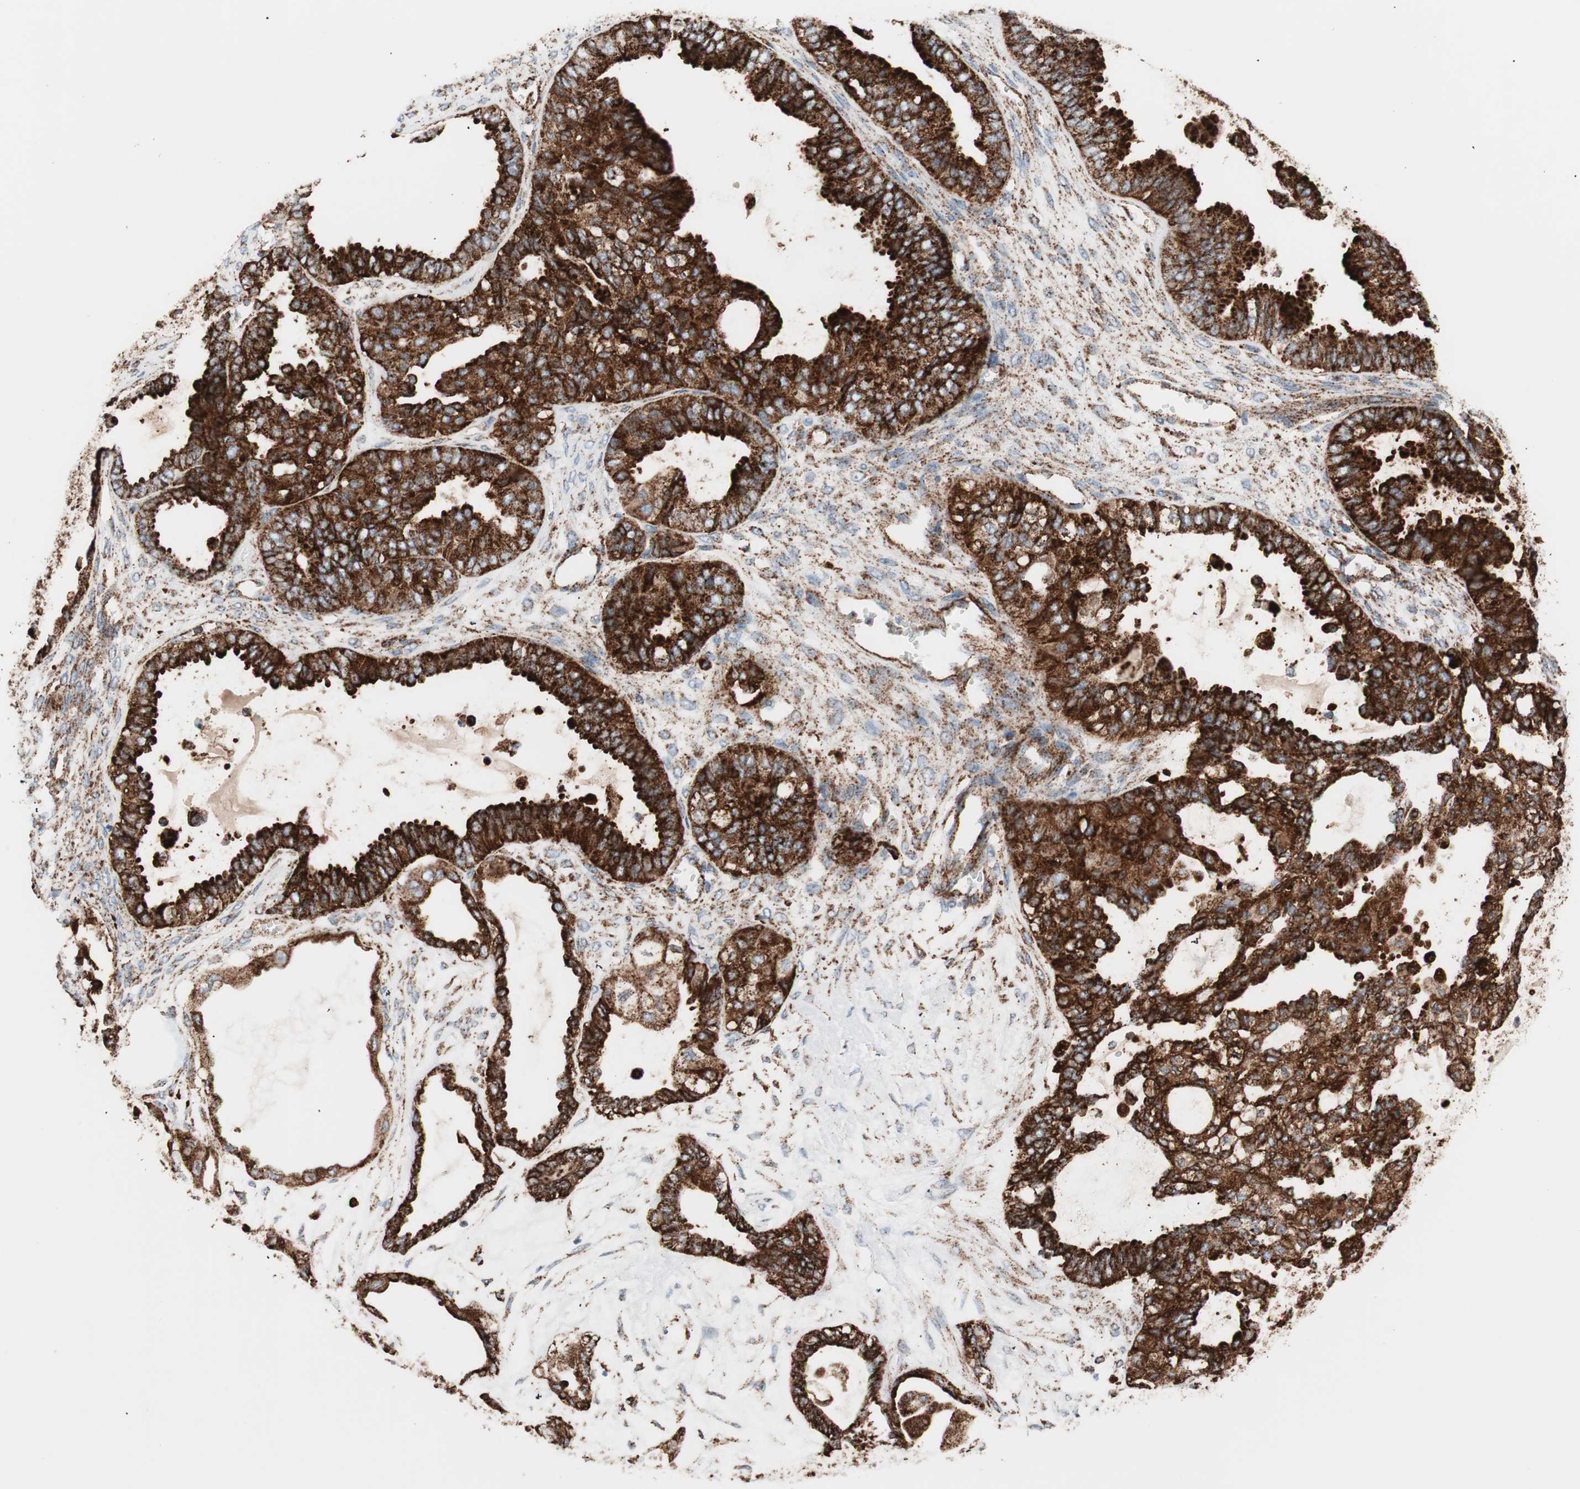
{"staining": {"intensity": "strong", "quantity": ">75%", "location": "cytoplasmic/membranous"}, "tissue": "ovarian cancer", "cell_type": "Tumor cells", "image_type": "cancer", "snomed": [{"axis": "morphology", "description": "Carcinoma, NOS"}, {"axis": "morphology", "description": "Carcinoma, endometroid"}, {"axis": "topography", "description": "Ovary"}], "caption": "This is an image of IHC staining of endometroid carcinoma (ovarian), which shows strong expression in the cytoplasmic/membranous of tumor cells.", "gene": "LAMP1", "patient": {"sex": "female", "age": 50}}